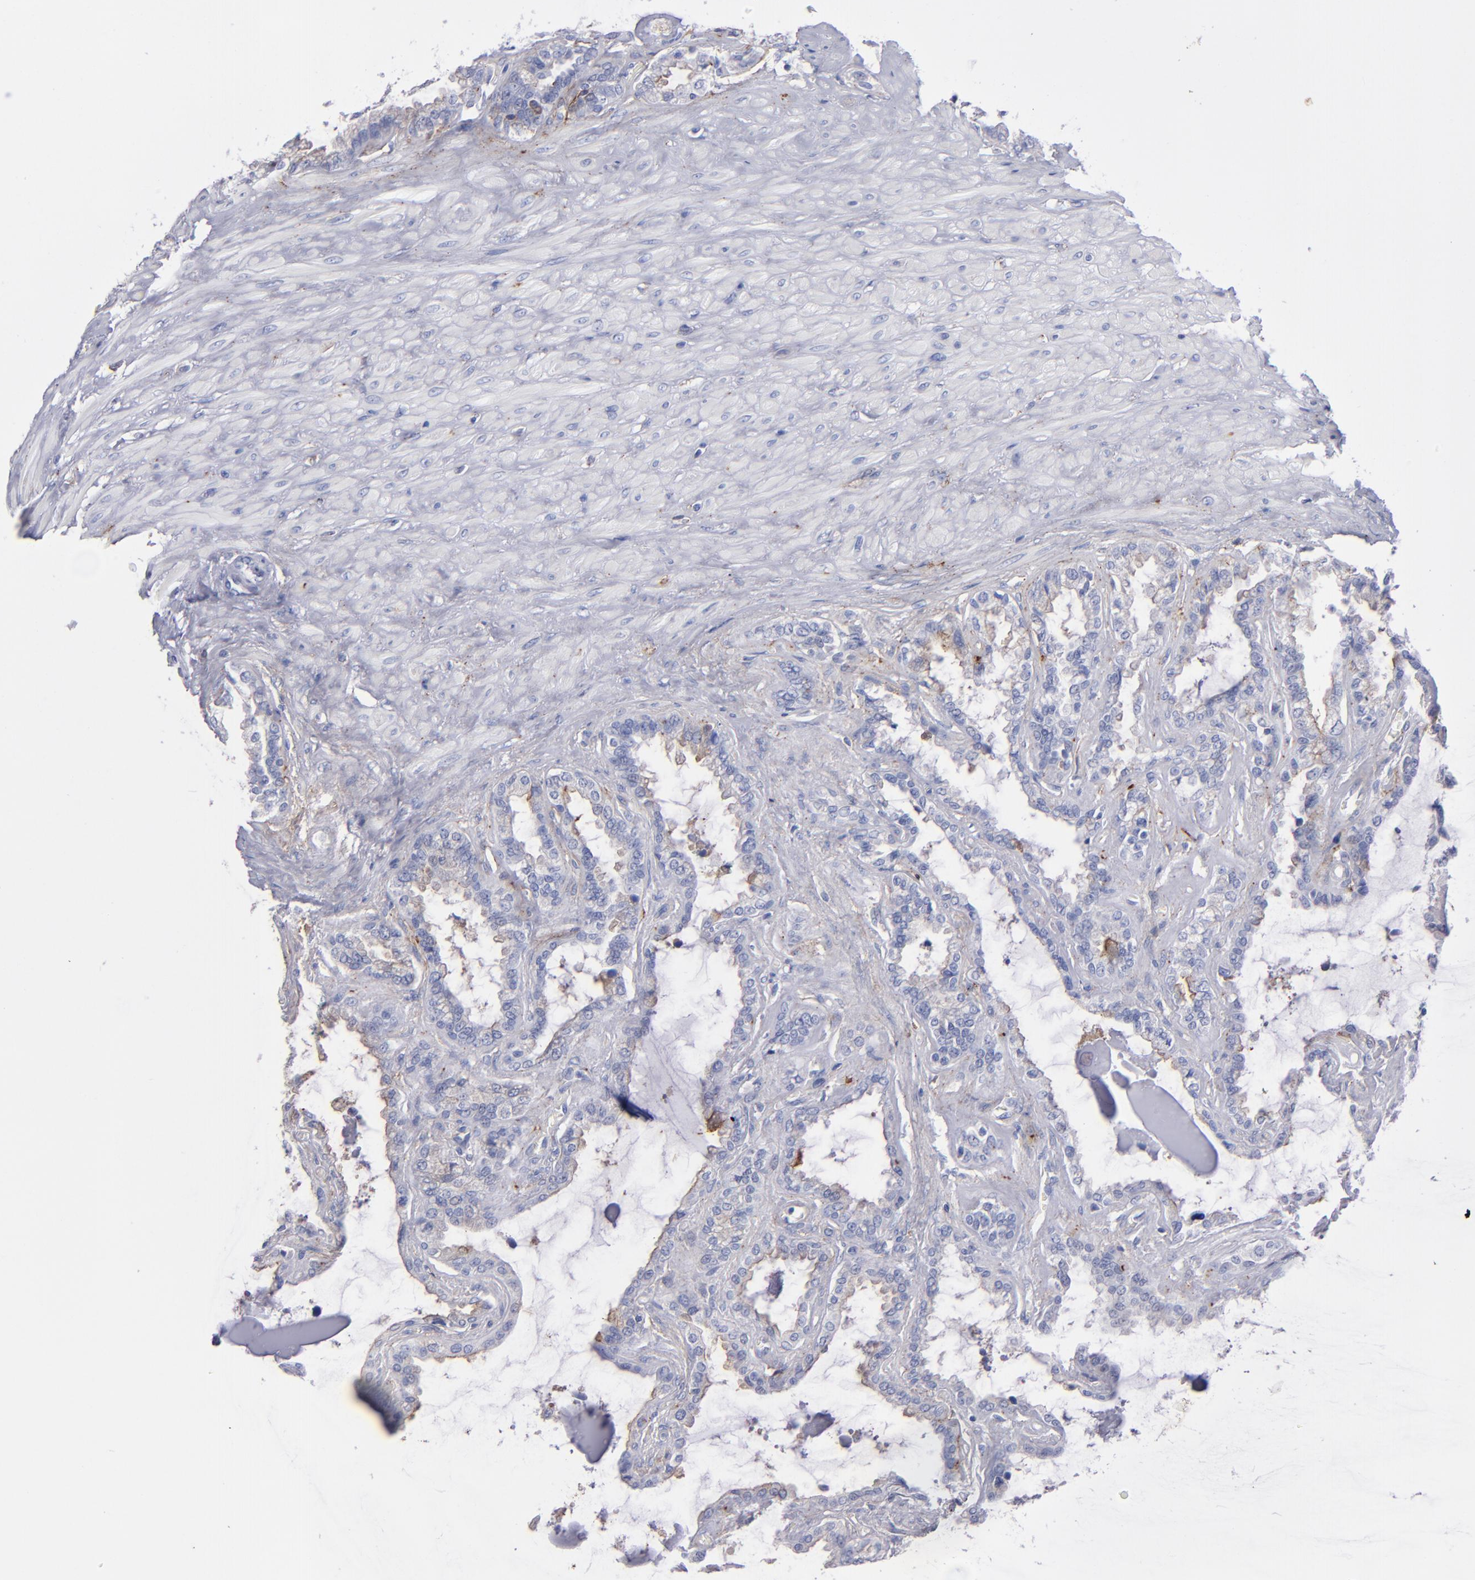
{"staining": {"intensity": "weak", "quantity": "25%-75%", "location": "cytoplasmic/membranous"}, "tissue": "seminal vesicle", "cell_type": "Glandular cells", "image_type": "normal", "snomed": [{"axis": "morphology", "description": "Normal tissue, NOS"}, {"axis": "morphology", "description": "Inflammation, NOS"}, {"axis": "topography", "description": "Urinary bladder"}, {"axis": "topography", "description": "Prostate"}, {"axis": "topography", "description": "Seminal veicle"}], "caption": "This image reveals immunohistochemistry (IHC) staining of unremarkable human seminal vesicle, with low weak cytoplasmic/membranous staining in about 25%-75% of glandular cells.", "gene": "MFGE8", "patient": {"sex": "male", "age": 82}}